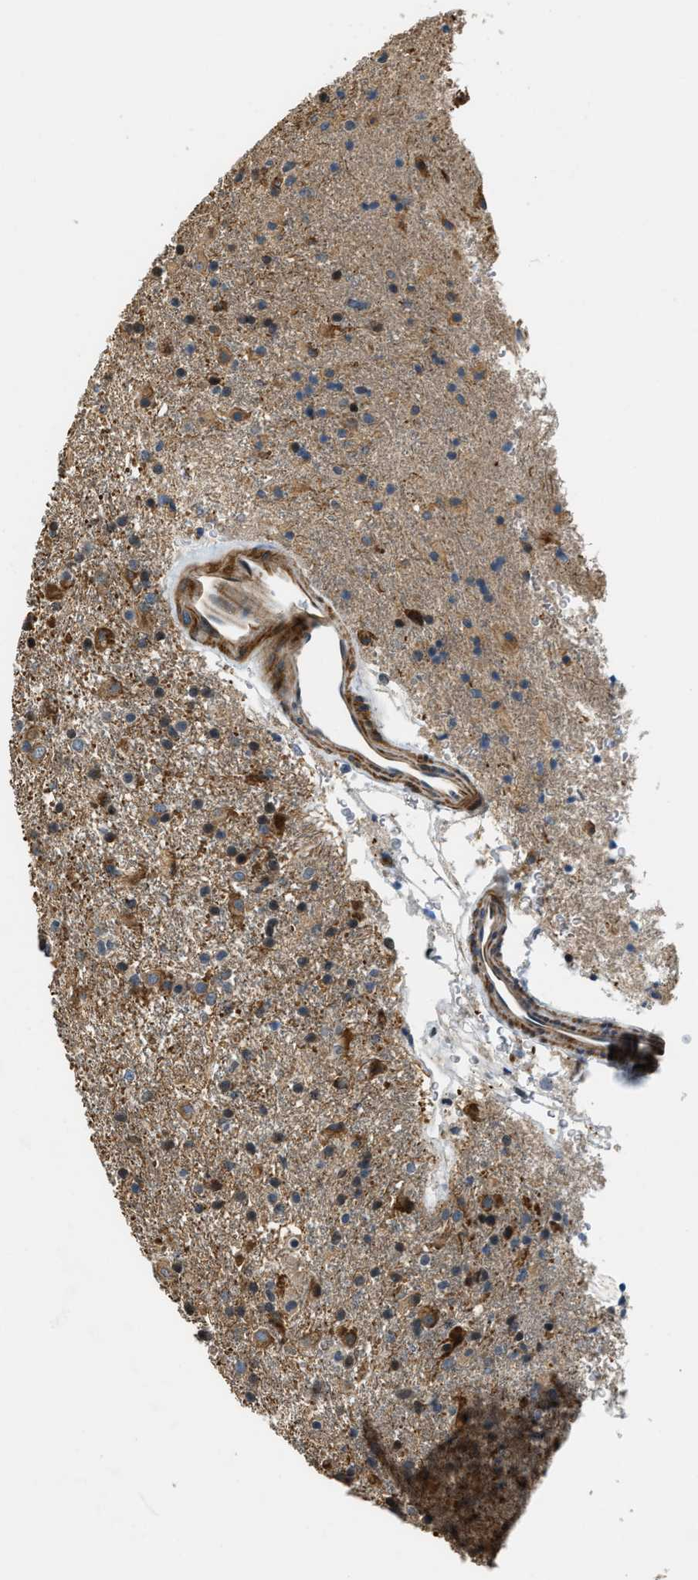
{"staining": {"intensity": "moderate", "quantity": ">75%", "location": "cytoplasmic/membranous"}, "tissue": "glioma", "cell_type": "Tumor cells", "image_type": "cancer", "snomed": [{"axis": "morphology", "description": "Glioma, malignant, Low grade"}, {"axis": "topography", "description": "Brain"}], "caption": "Malignant glioma (low-grade) tissue displays moderate cytoplasmic/membranous expression in about >75% of tumor cells, visualized by immunohistochemistry. (IHC, brightfield microscopy, high magnification).", "gene": "ALOX12", "patient": {"sex": "male", "age": 65}}